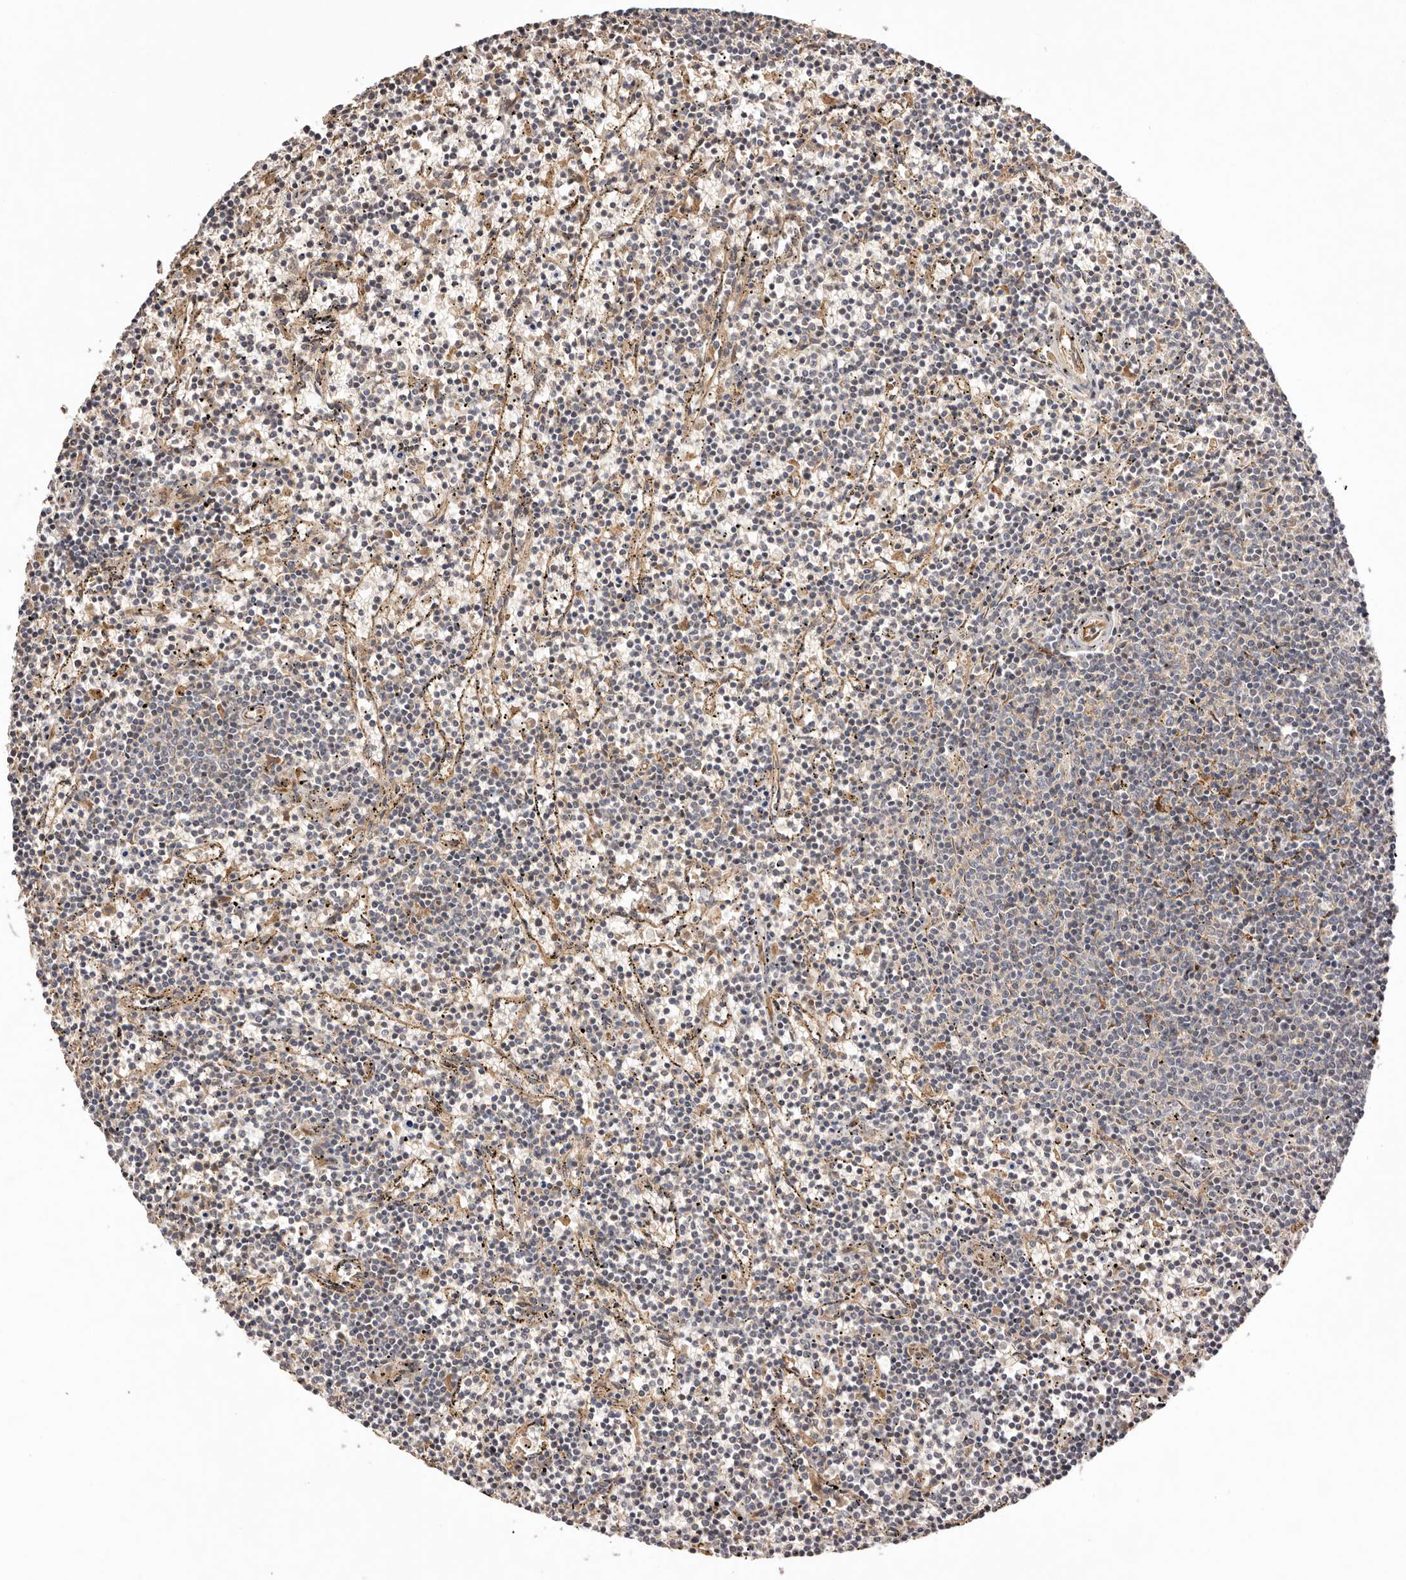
{"staining": {"intensity": "negative", "quantity": "none", "location": "none"}, "tissue": "lymphoma", "cell_type": "Tumor cells", "image_type": "cancer", "snomed": [{"axis": "morphology", "description": "Malignant lymphoma, non-Hodgkin's type, Low grade"}, {"axis": "topography", "description": "Spleen"}], "caption": "Immunohistochemistry image of neoplastic tissue: human lymphoma stained with DAB displays no significant protein positivity in tumor cells.", "gene": "UBR2", "patient": {"sex": "female", "age": 50}}